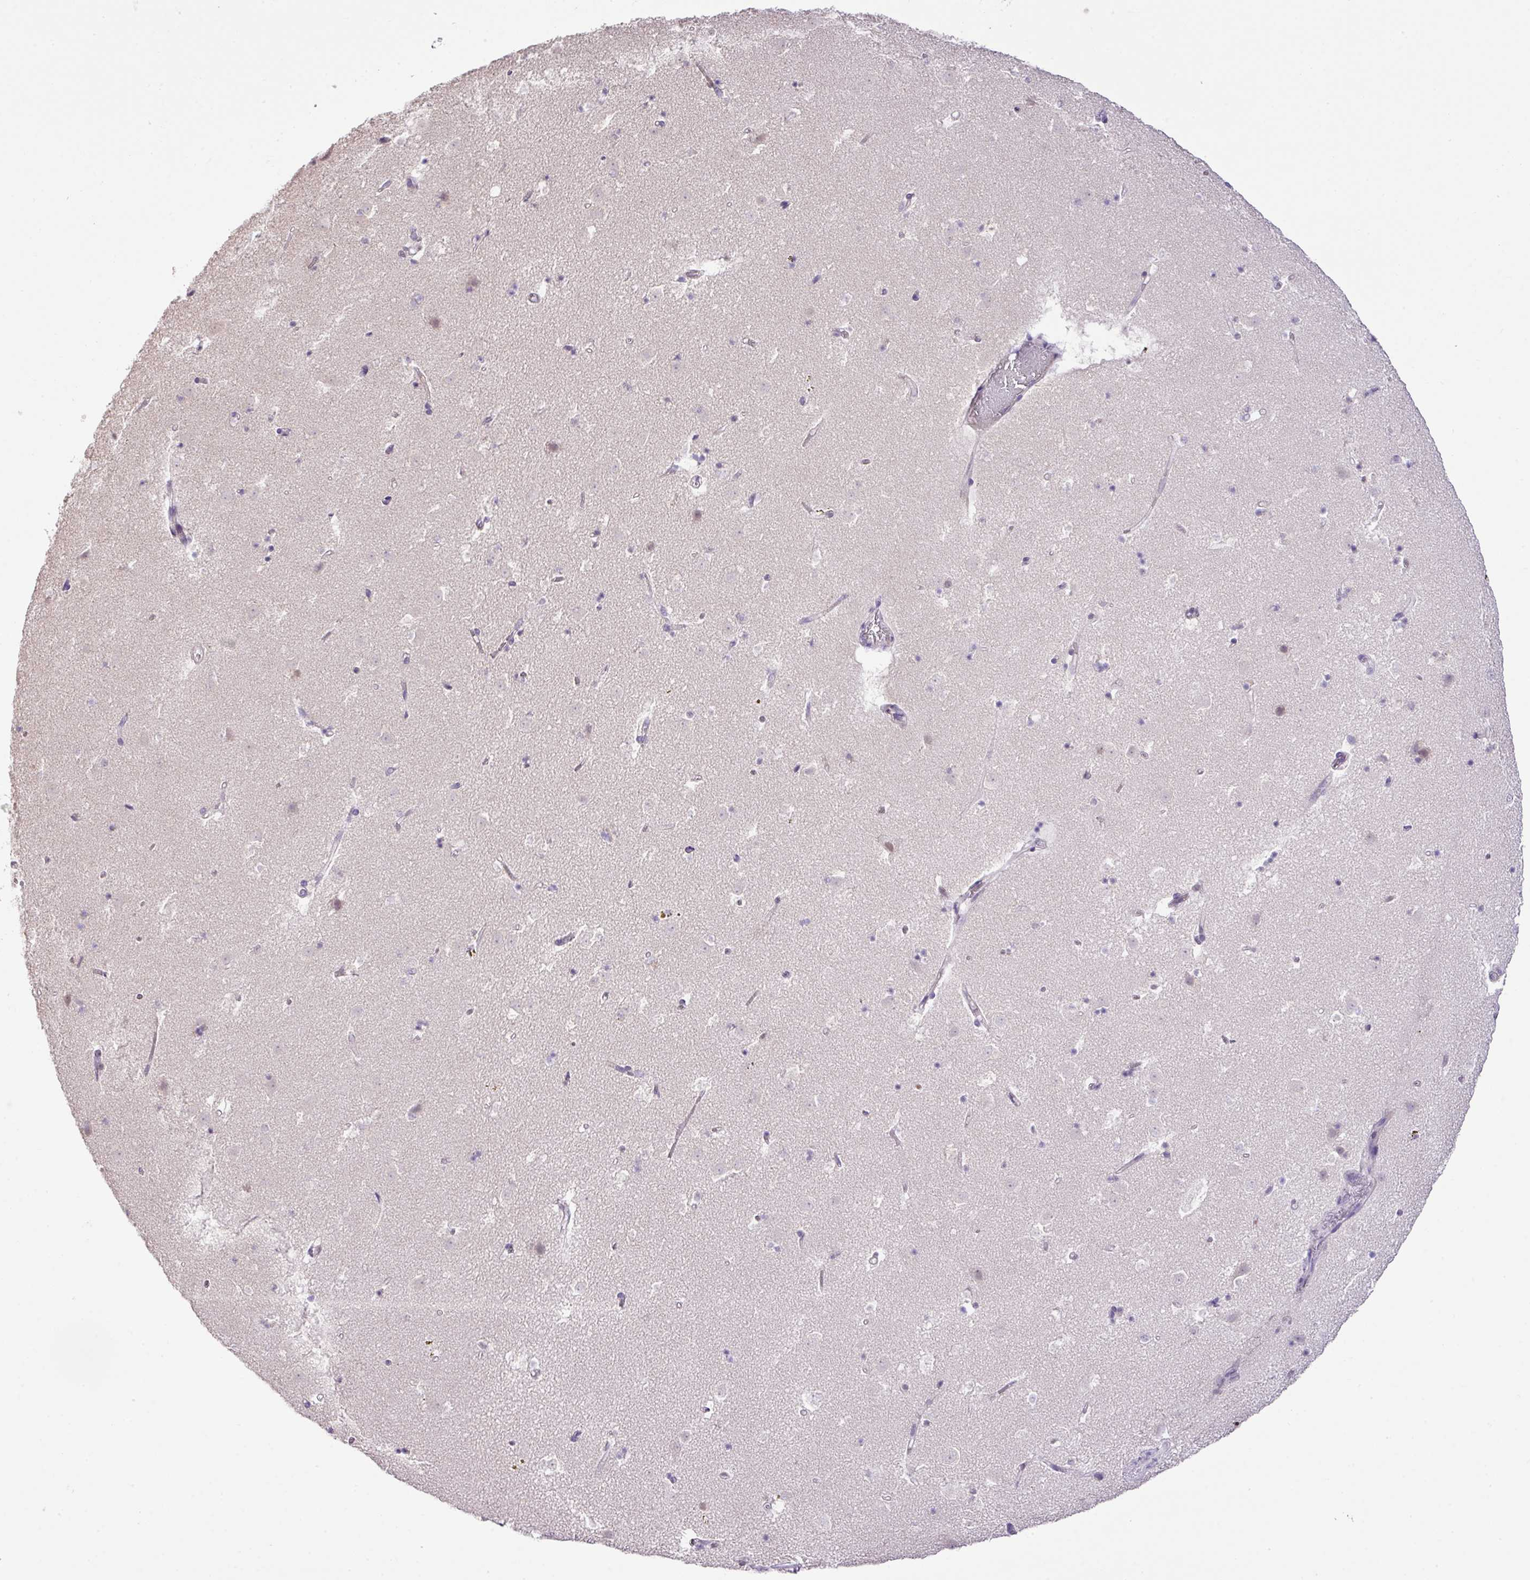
{"staining": {"intensity": "negative", "quantity": "none", "location": "none"}, "tissue": "caudate", "cell_type": "Glial cells", "image_type": "normal", "snomed": [{"axis": "morphology", "description": "Normal tissue, NOS"}, {"axis": "topography", "description": "Lateral ventricle wall"}], "caption": "IHC histopathology image of normal caudate: human caudate stained with DAB shows no significant protein expression in glial cells. Nuclei are stained in blue.", "gene": "DIP2A", "patient": {"sex": "male", "age": 58}}